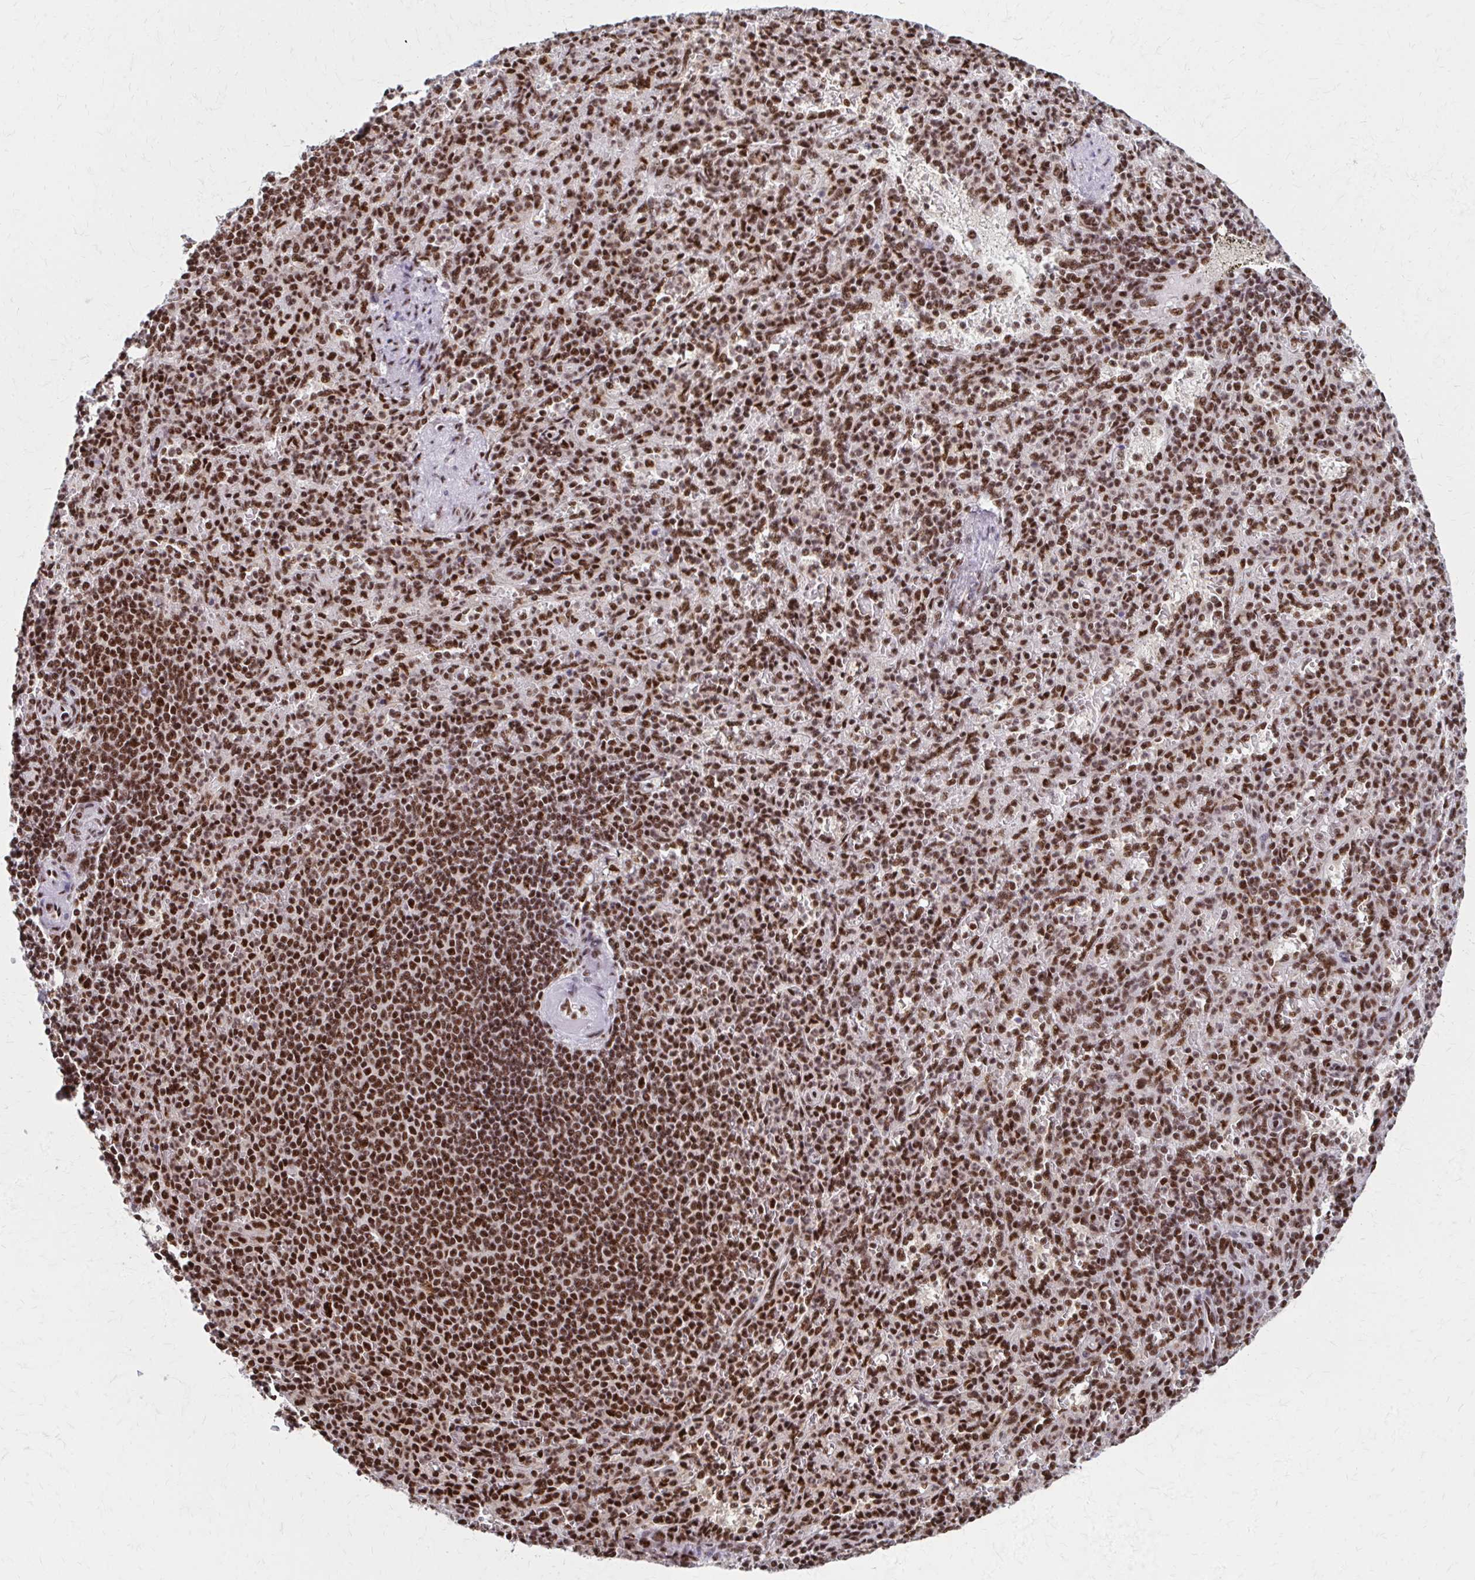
{"staining": {"intensity": "strong", "quantity": ">75%", "location": "nuclear"}, "tissue": "spleen", "cell_type": "Cells in red pulp", "image_type": "normal", "snomed": [{"axis": "morphology", "description": "Normal tissue, NOS"}, {"axis": "topography", "description": "Spleen"}], "caption": "Spleen stained for a protein reveals strong nuclear positivity in cells in red pulp. (IHC, brightfield microscopy, high magnification).", "gene": "CNKSR3", "patient": {"sex": "female", "age": 74}}